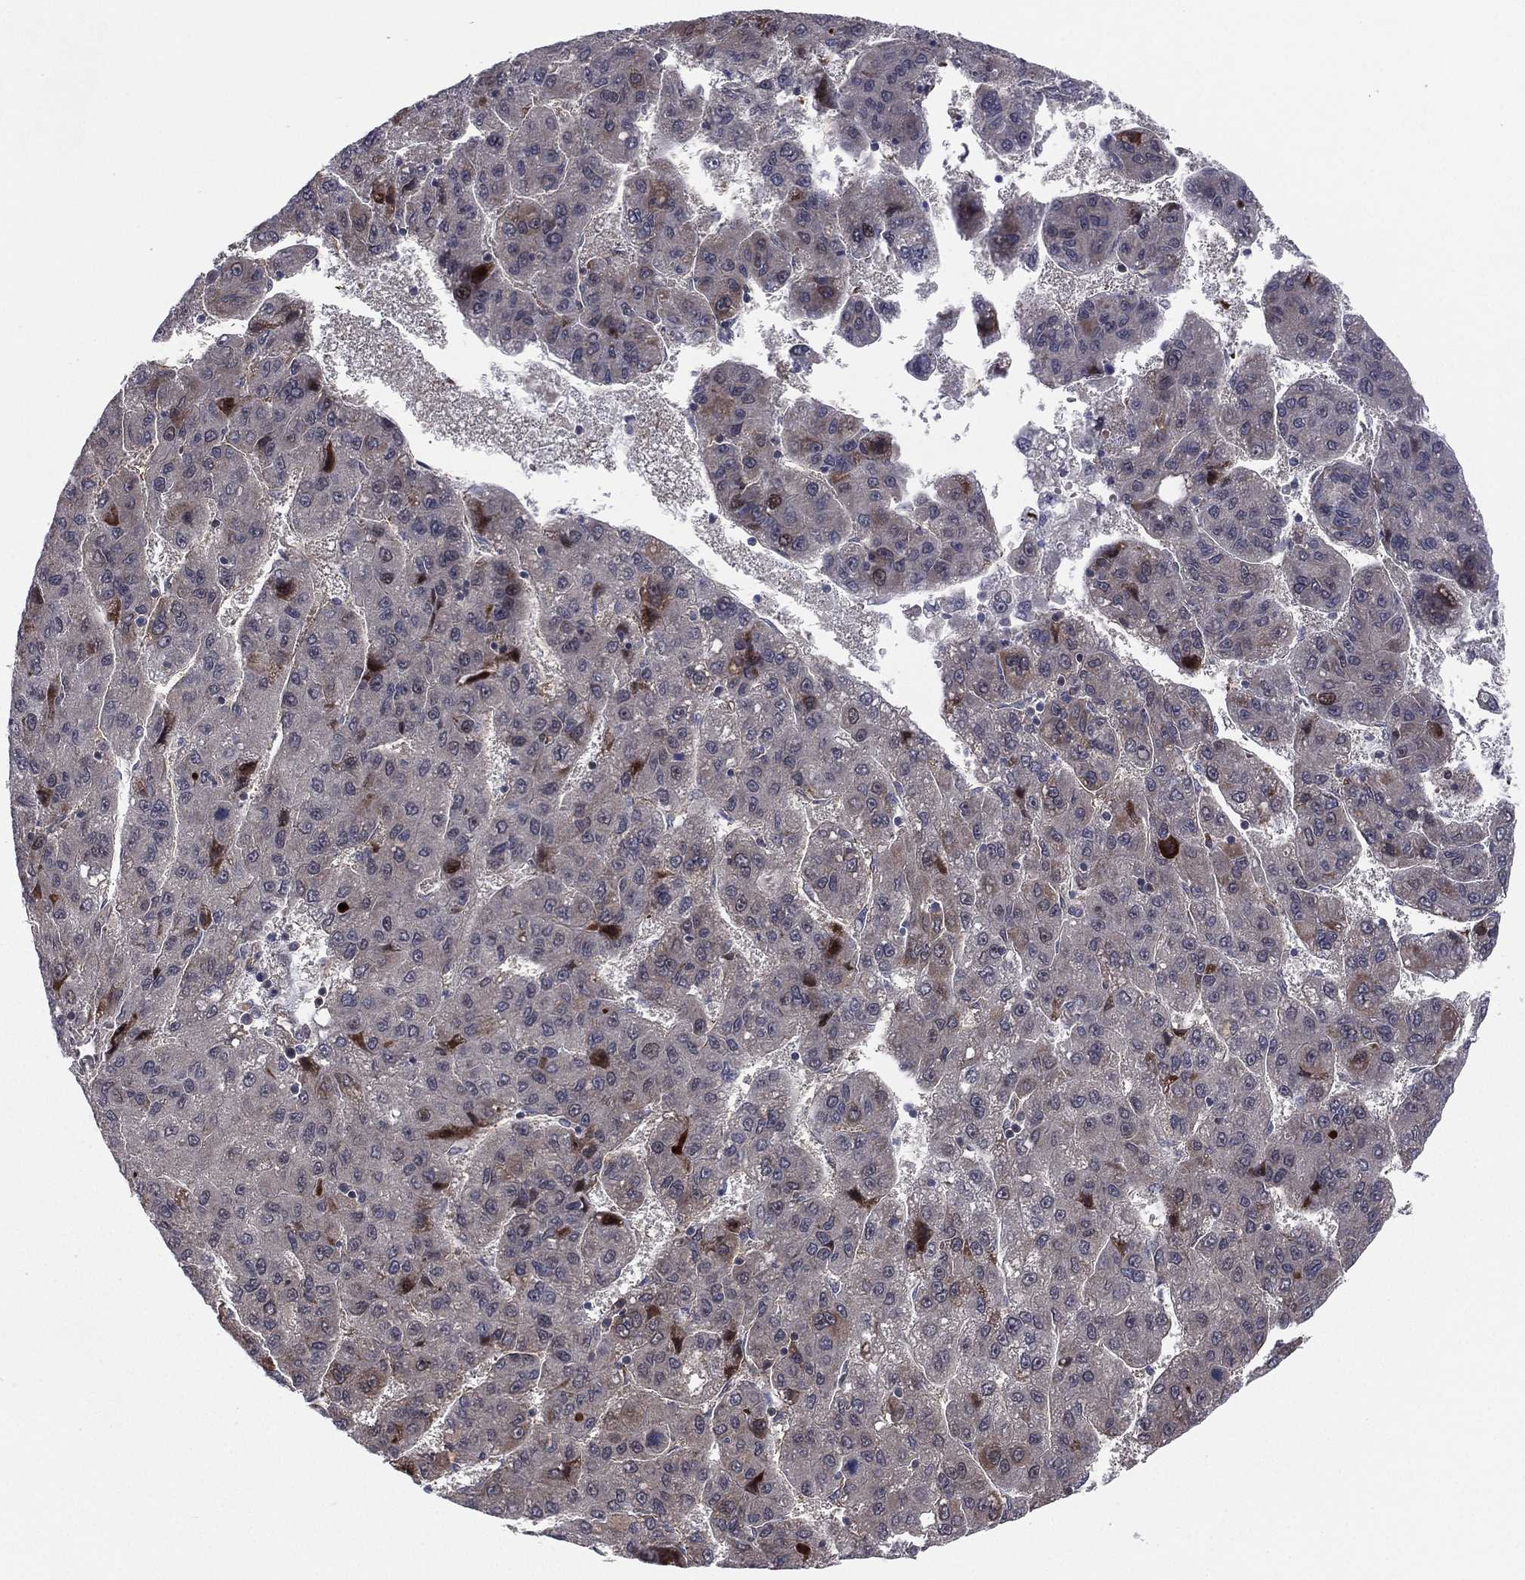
{"staining": {"intensity": "moderate", "quantity": "<25%", "location": "cytoplasmic/membranous"}, "tissue": "liver cancer", "cell_type": "Tumor cells", "image_type": "cancer", "snomed": [{"axis": "morphology", "description": "Carcinoma, Hepatocellular, NOS"}, {"axis": "topography", "description": "Liver"}], "caption": "Tumor cells exhibit low levels of moderate cytoplasmic/membranous positivity in about <25% of cells in human liver cancer (hepatocellular carcinoma).", "gene": "UTP14A", "patient": {"sex": "female", "age": 82}}